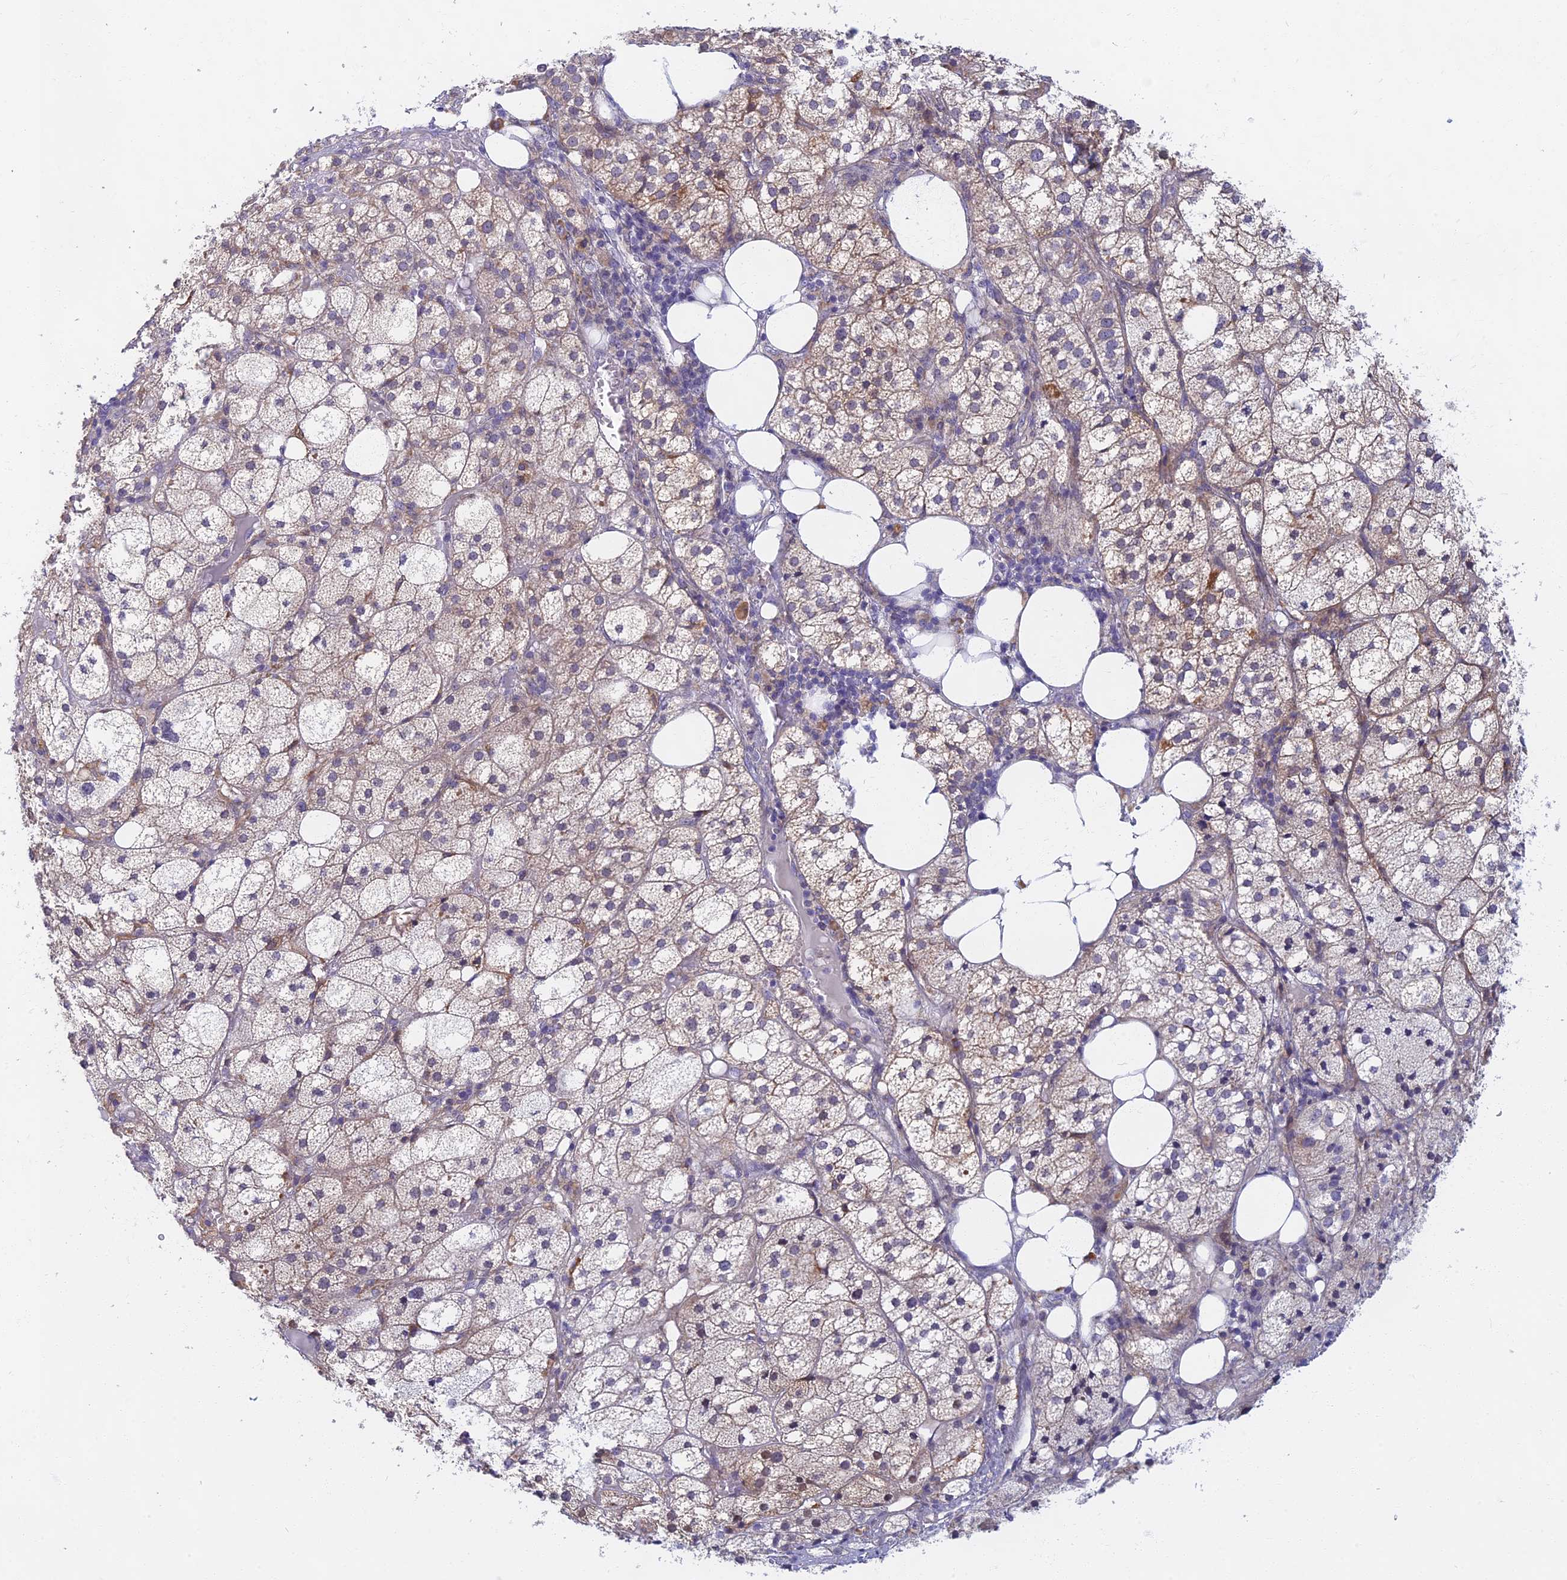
{"staining": {"intensity": "weak", "quantity": "<25%", "location": "cytoplasmic/membranous"}, "tissue": "adrenal gland", "cell_type": "Glandular cells", "image_type": "normal", "snomed": [{"axis": "morphology", "description": "Normal tissue, NOS"}, {"axis": "topography", "description": "Adrenal gland"}], "caption": "Immunohistochemistry photomicrograph of benign adrenal gland: adrenal gland stained with DAB reveals no significant protein expression in glandular cells.", "gene": "DDX51", "patient": {"sex": "female", "age": 61}}